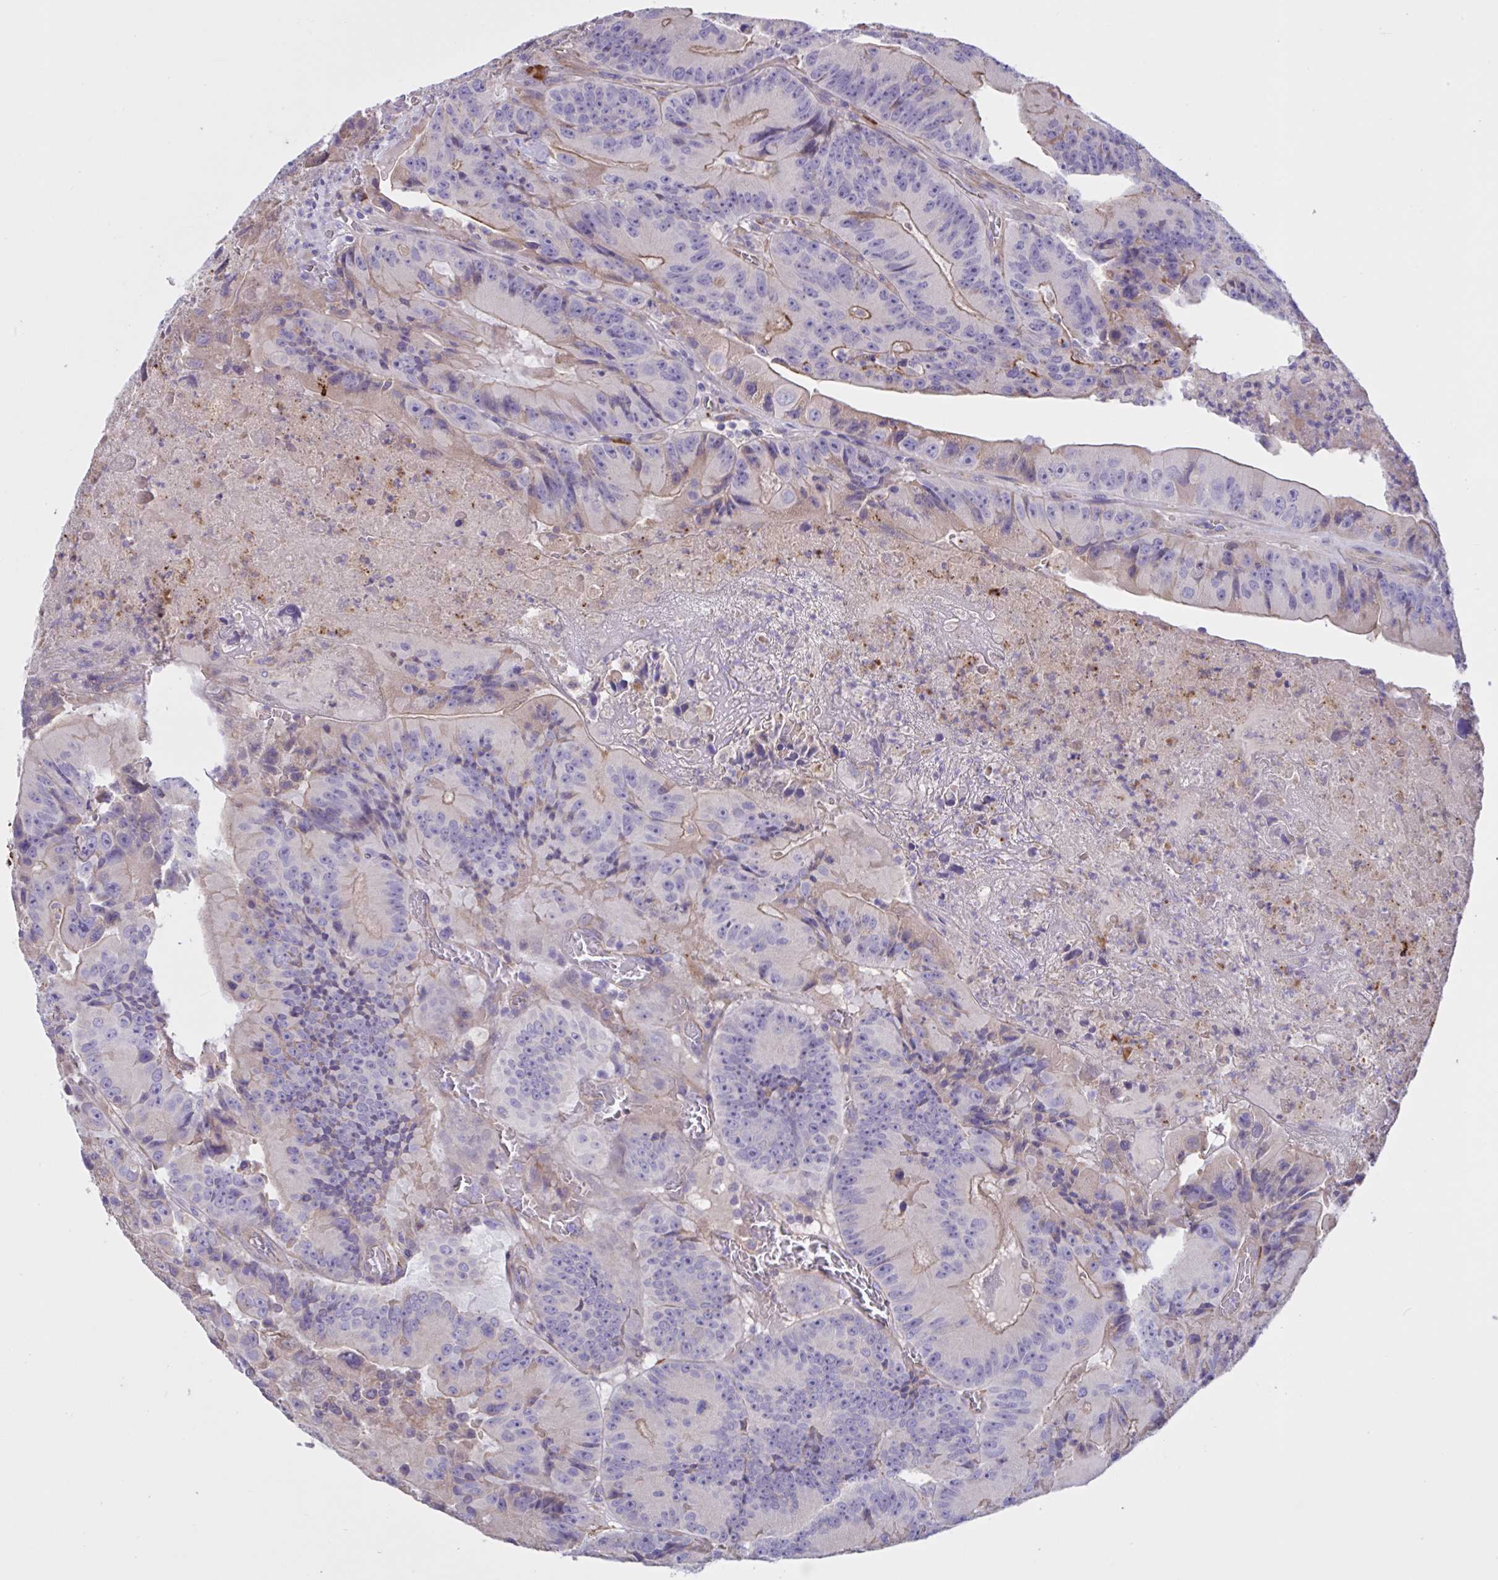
{"staining": {"intensity": "moderate", "quantity": "<25%", "location": "cytoplasmic/membranous"}, "tissue": "colorectal cancer", "cell_type": "Tumor cells", "image_type": "cancer", "snomed": [{"axis": "morphology", "description": "Adenocarcinoma, NOS"}, {"axis": "topography", "description": "Colon"}], "caption": "This micrograph demonstrates IHC staining of adenocarcinoma (colorectal), with low moderate cytoplasmic/membranous expression in about <25% of tumor cells.", "gene": "SLC66A1", "patient": {"sex": "female", "age": 86}}